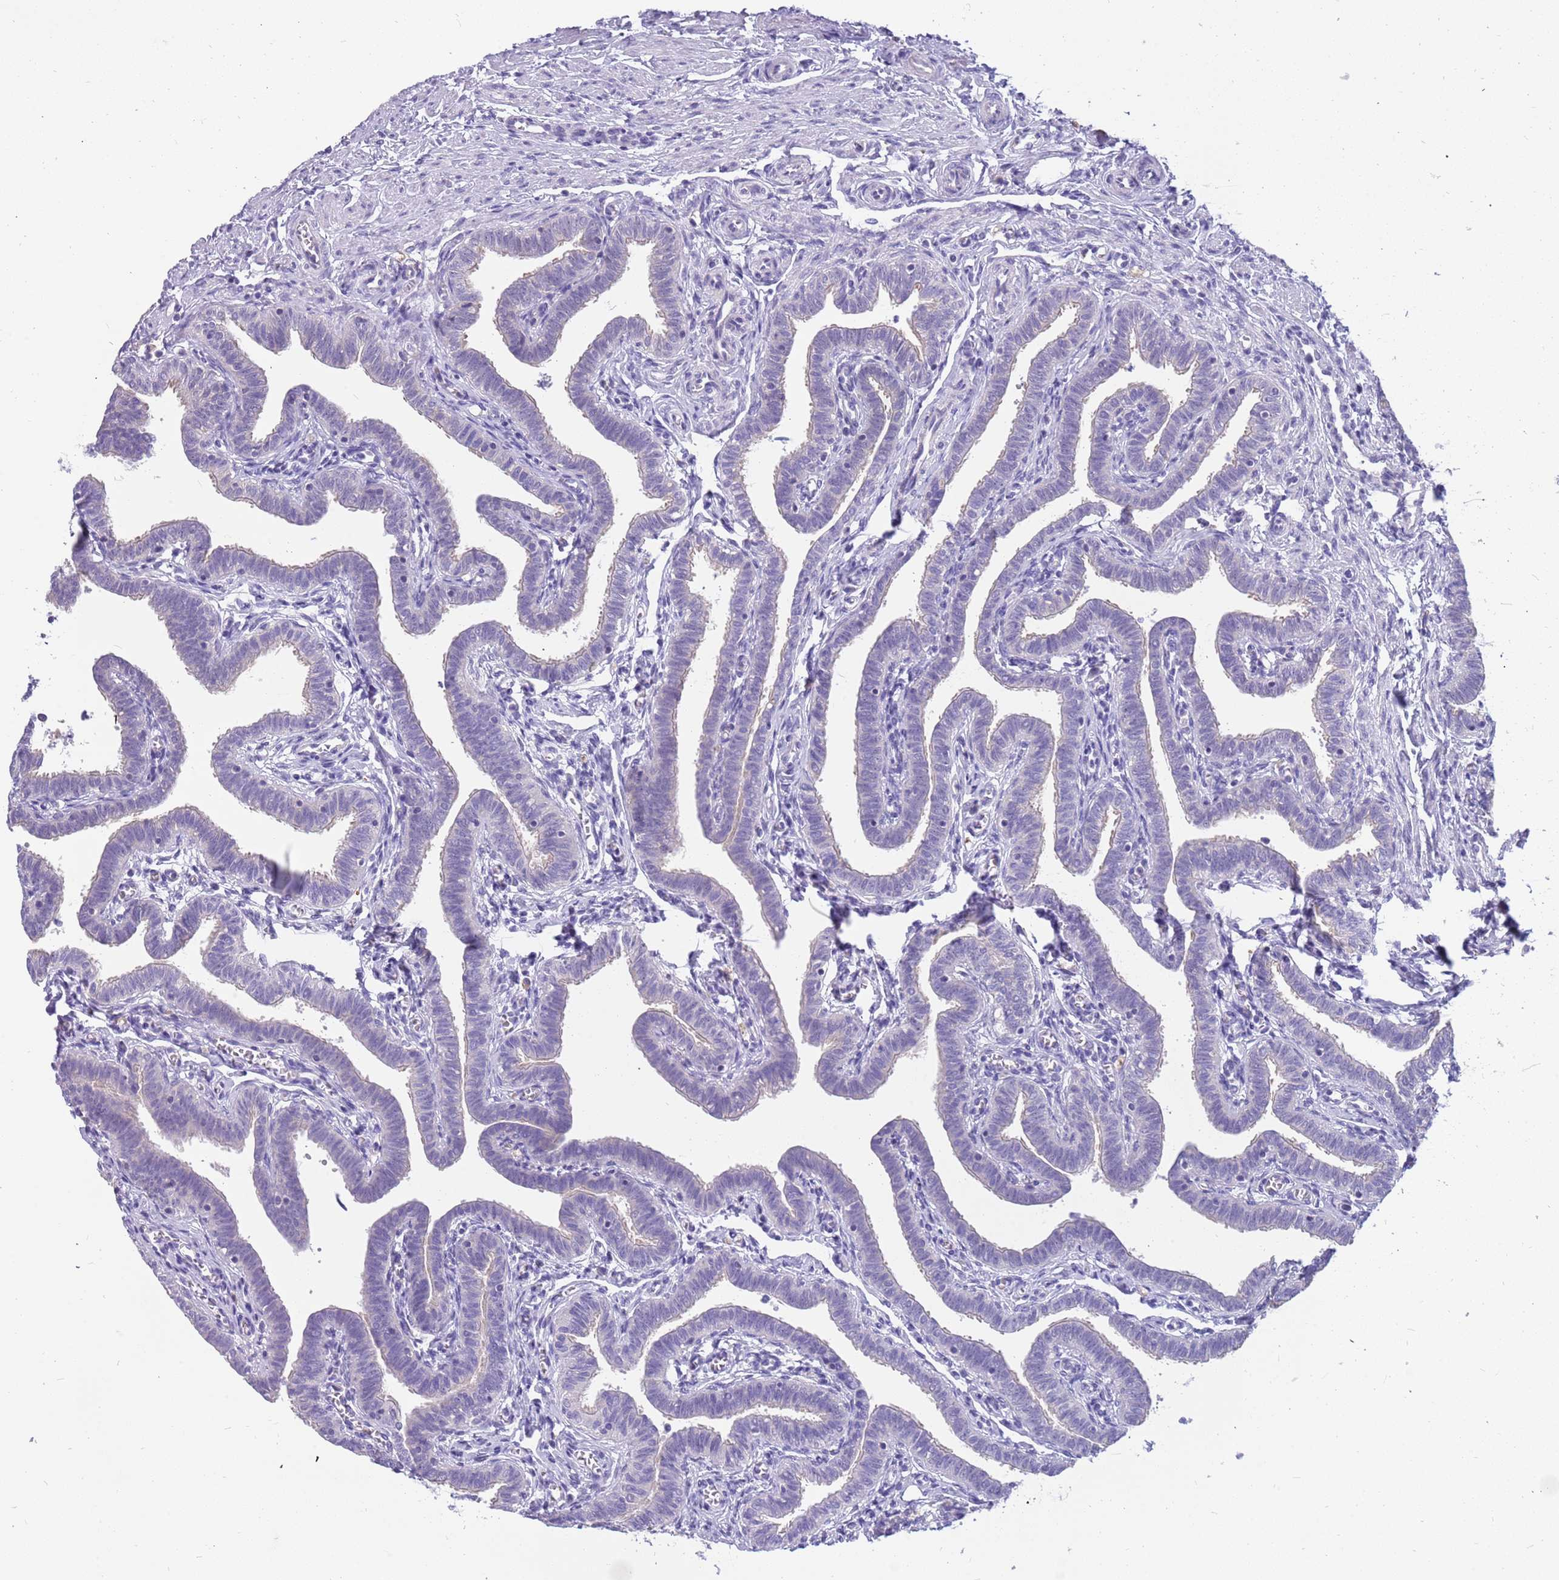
{"staining": {"intensity": "weak", "quantity": "<25%", "location": "cytoplasmic/membranous"}, "tissue": "fallopian tube", "cell_type": "Glandular cells", "image_type": "normal", "snomed": [{"axis": "morphology", "description": "Normal tissue, NOS"}, {"axis": "topography", "description": "Fallopian tube"}], "caption": "Immunohistochemistry image of benign fallopian tube stained for a protein (brown), which displays no staining in glandular cells. (DAB IHC with hematoxylin counter stain).", "gene": "RHCG", "patient": {"sex": "female", "age": 36}}